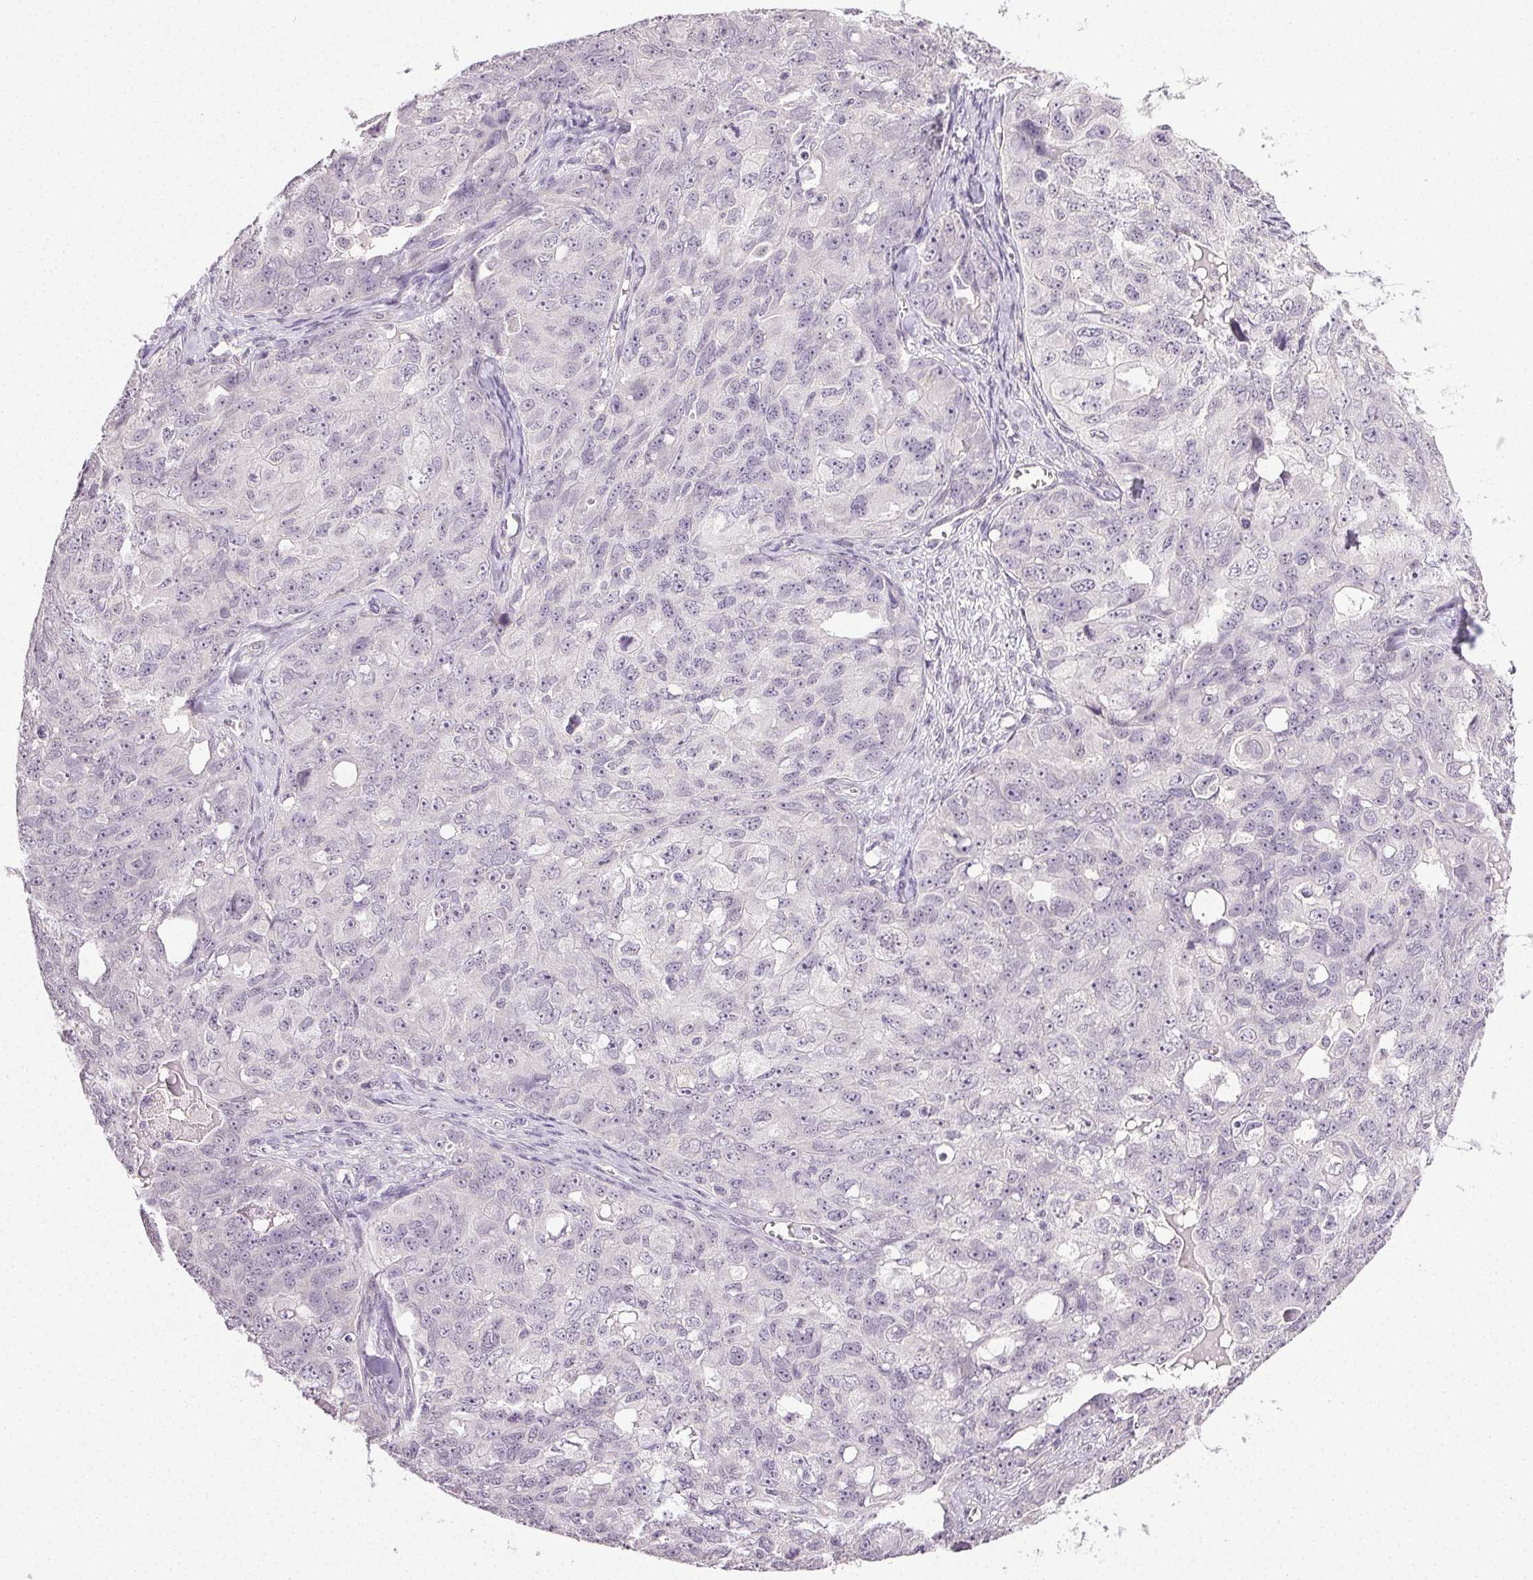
{"staining": {"intensity": "negative", "quantity": "none", "location": "none"}, "tissue": "ovarian cancer", "cell_type": "Tumor cells", "image_type": "cancer", "snomed": [{"axis": "morphology", "description": "Carcinoma, endometroid"}, {"axis": "topography", "description": "Ovary"}], "caption": "Ovarian endometroid carcinoma stained for a protein using immunohistochemistry displays no positivity tumor cells.", "gene": "PLCB1", "patient": {"sex": "female", "age": 70}}